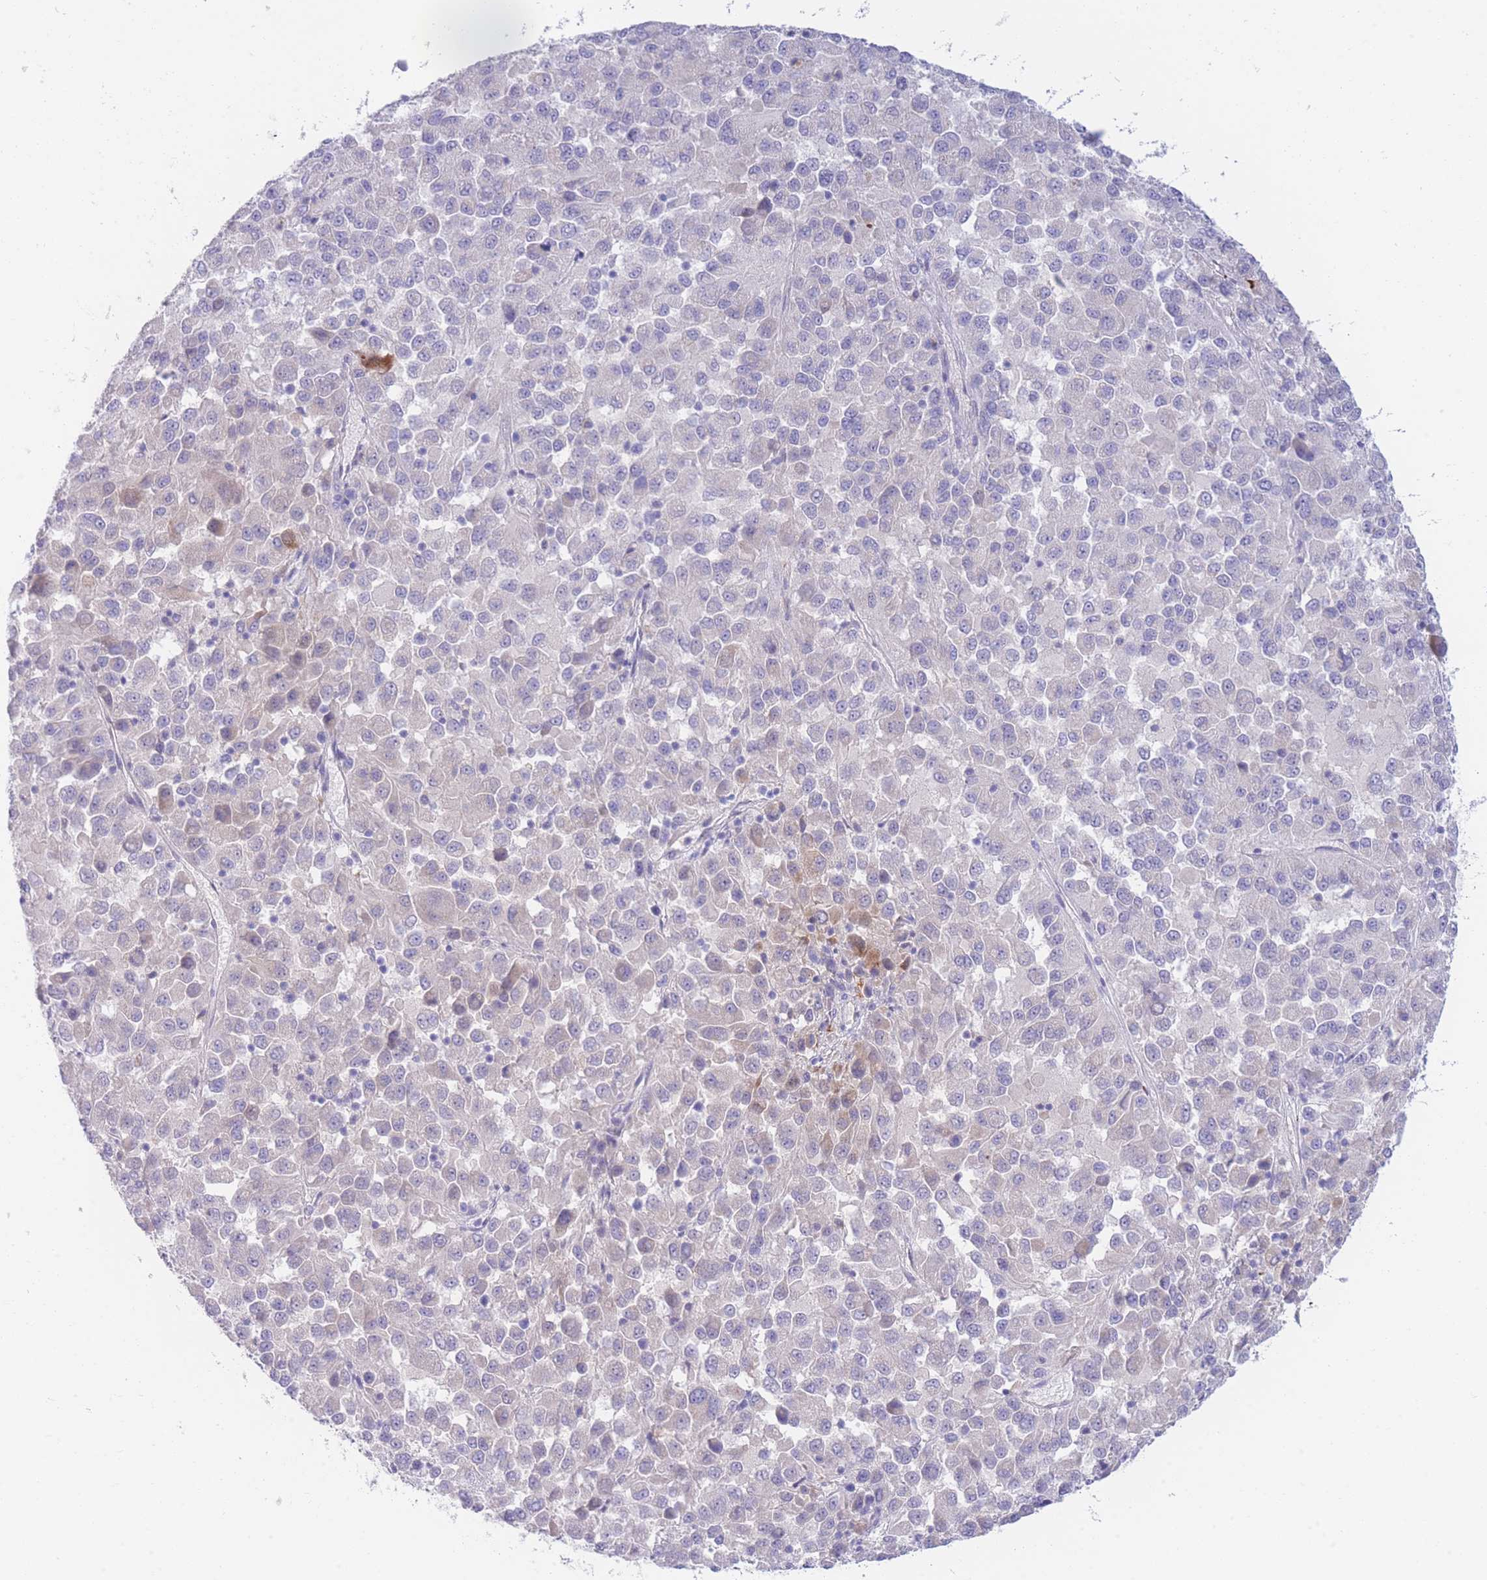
{"staining": {"intensity": "negative", "quantity": "none", "location": "none"}, "tissue": "melanoma", "cell_type": "Tumor cells", "image_type": "cancer", "snomed": [{"axis": "morphology", "description": "Malignant melanoma, Metastatic site"}, {"axis": "topography", "description": "Lung"}], "caption": "This is a image of immunohistochemistry (IHC) staining of malignant melanoma (metastatic site), which shows no staining in tumor cells. (DAB (3,3'-diaminobenzidine) immunohistochemistry with hematoxylin counter stain).", "gene": "PCDHB3", "patient": {"sex": "male", "age": 64}}